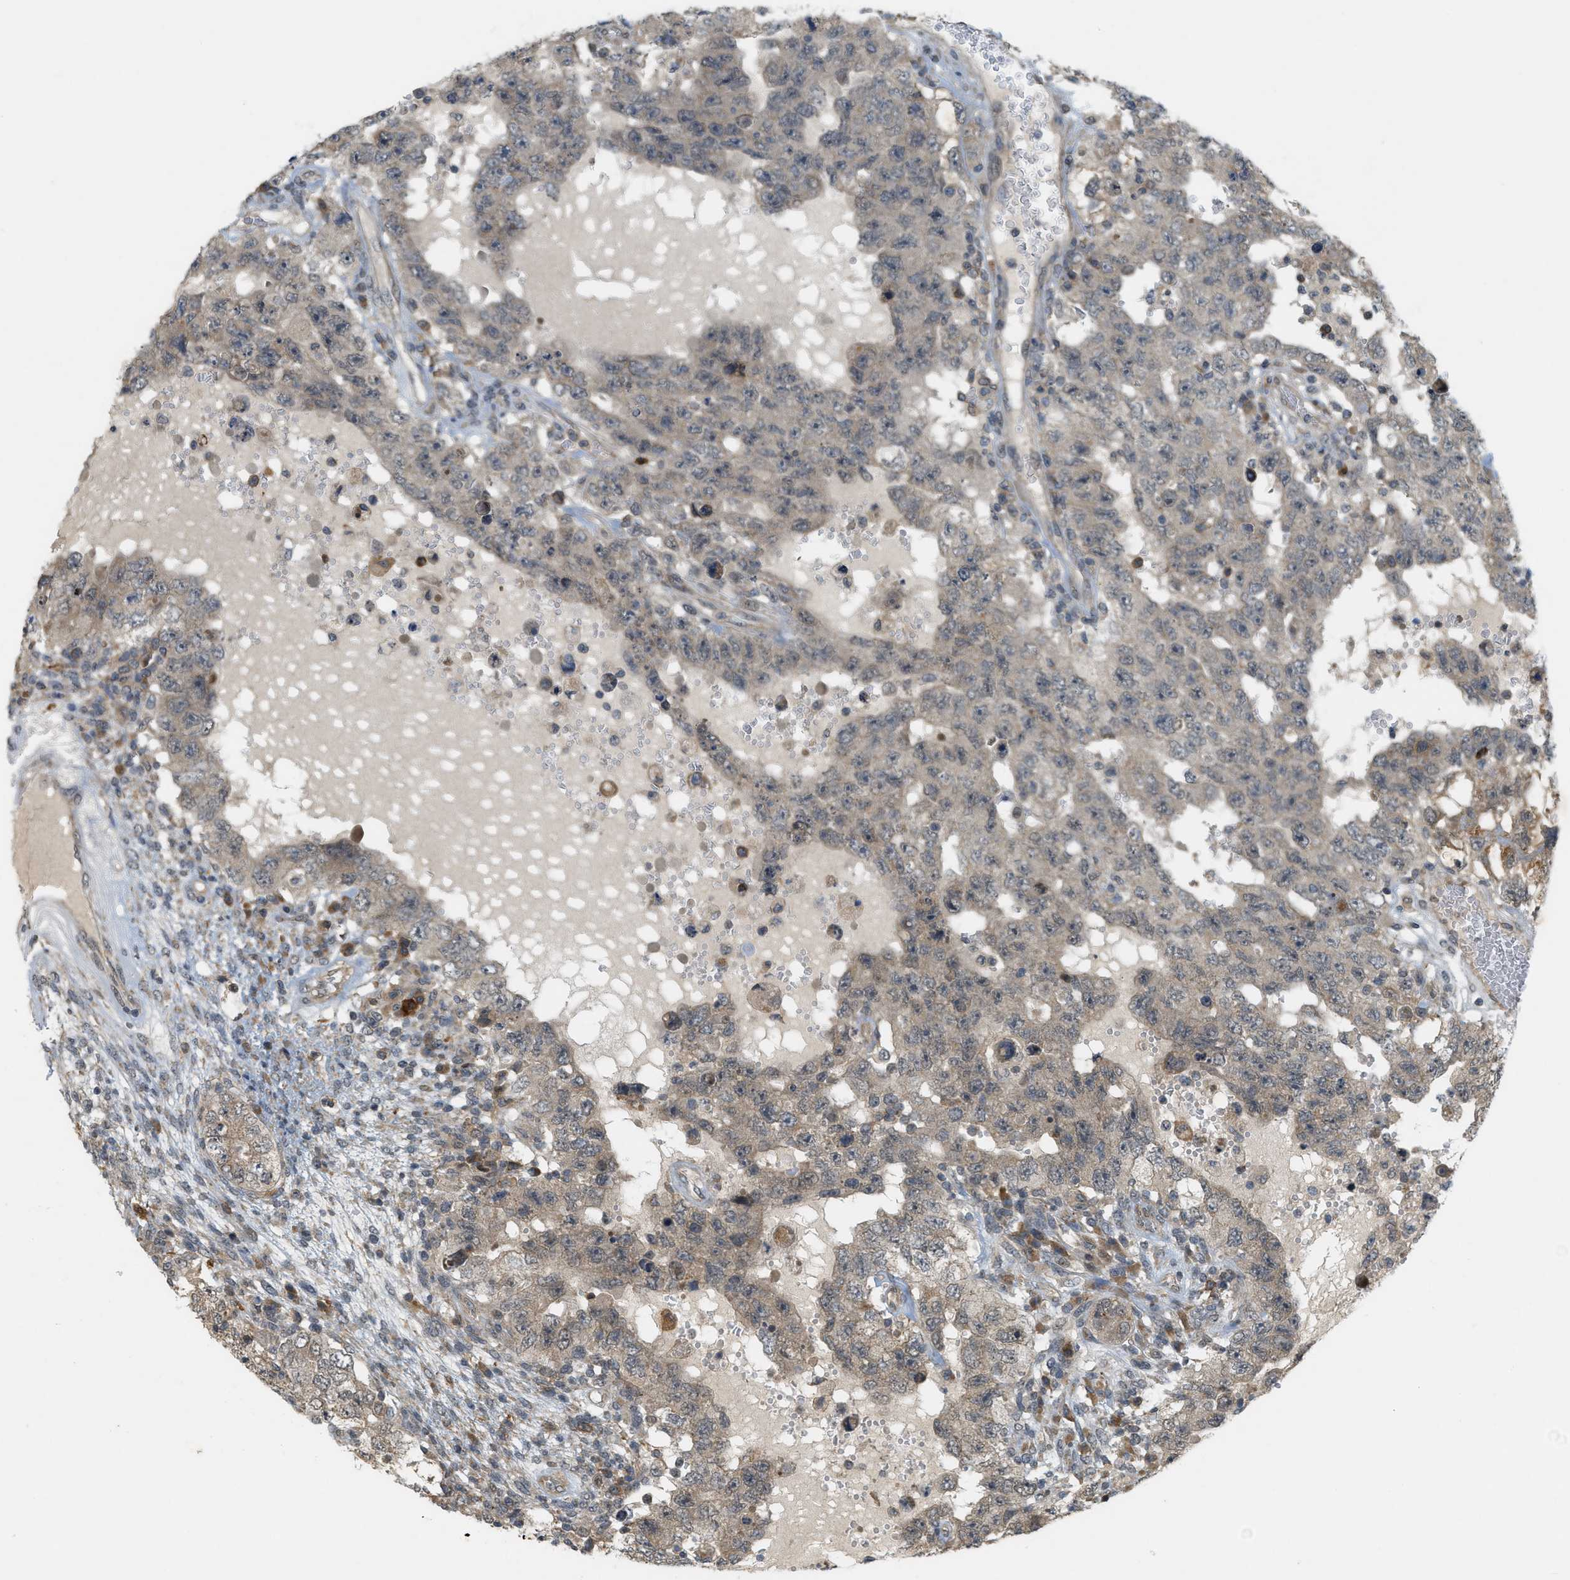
{"staining": {"intensity": "negative", "quantity": "none", "location": "none"}, "tissue": "testis cancer", "cell_type": "Tumor cells", "image_type": "cancer", "snomed": [{"axis": "morphology", "description": "Carcinoma, Embryonal, NOS"}, {"axis": "topography", "description": "Testis"}], "caption": "DAB immunohistochemical staining of human testis cancer (embryonal carcinoma) reveals no significant positivity in tumor cells. The staining was performed using DAB to visualize the protein expression in brown, while the nuclei were stained in blue with hematoxylin (Magnification: 20x).", "gene": "PRKD1", "patient": {"sex": "male", "age": 26}}